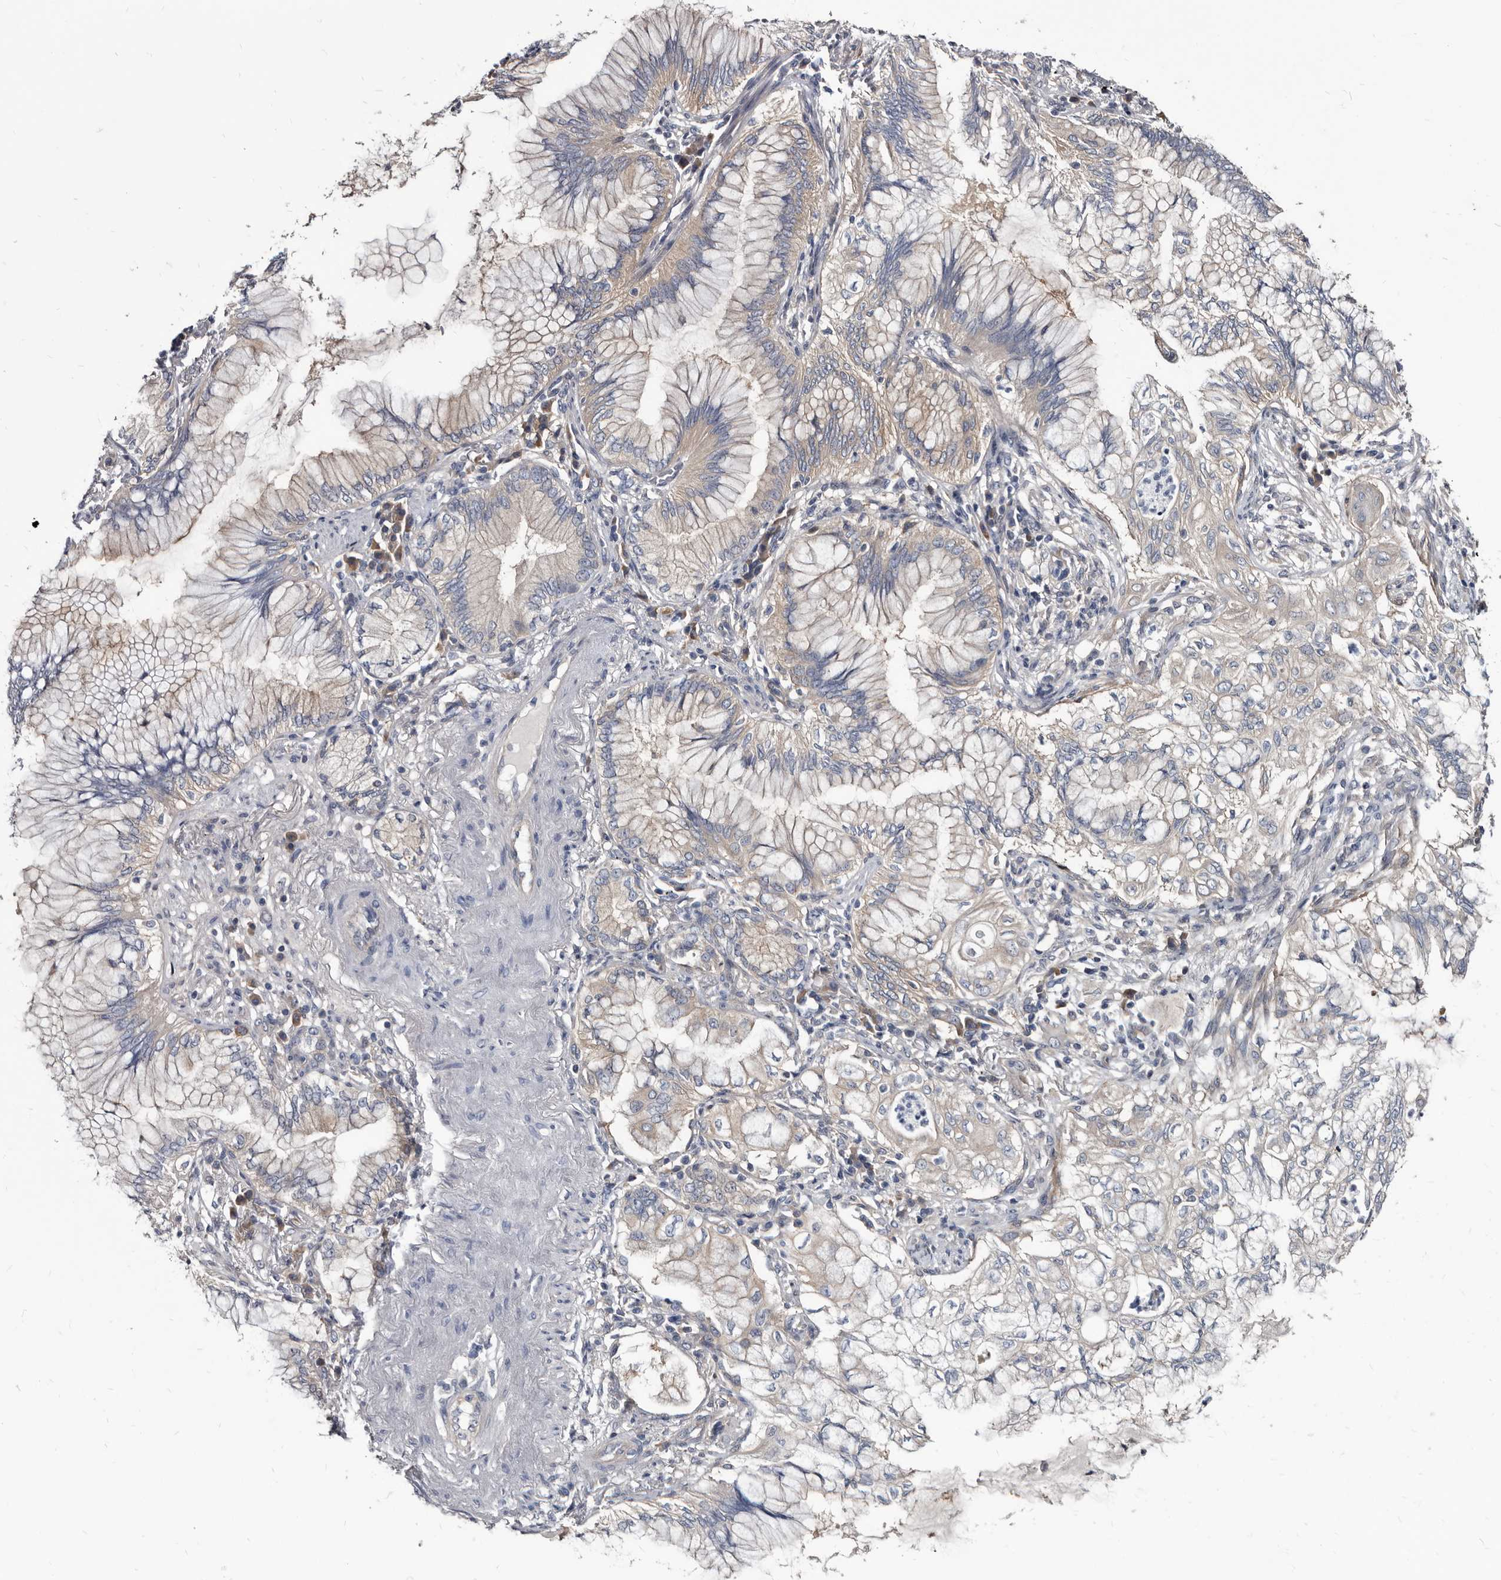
{"staining": {"intensity": "weak", "quantity": "25%-75%", "location": "cytoplasmic/membranous"}, "tissue": "lung cancer", "cell_type": "Tumor cells", "image_type": "cancer", "snomed": [{"axis": "morphology", "description": "Adenocarcinoma, NOS"}, {"axis": "topography", "description": "Lung"}], "caption": "The histopathology image shows a brown stain indicating the presence of a protein in the cytoplasmic/membranous of tumor cells in lung cancer. The staining is performed using DAB brown chromogen to label protein expression. The nuclei are counter-stained blue using hematoxylin.", "gene": "ABCF2", "patient": {"sex": "female", "age": 70}}